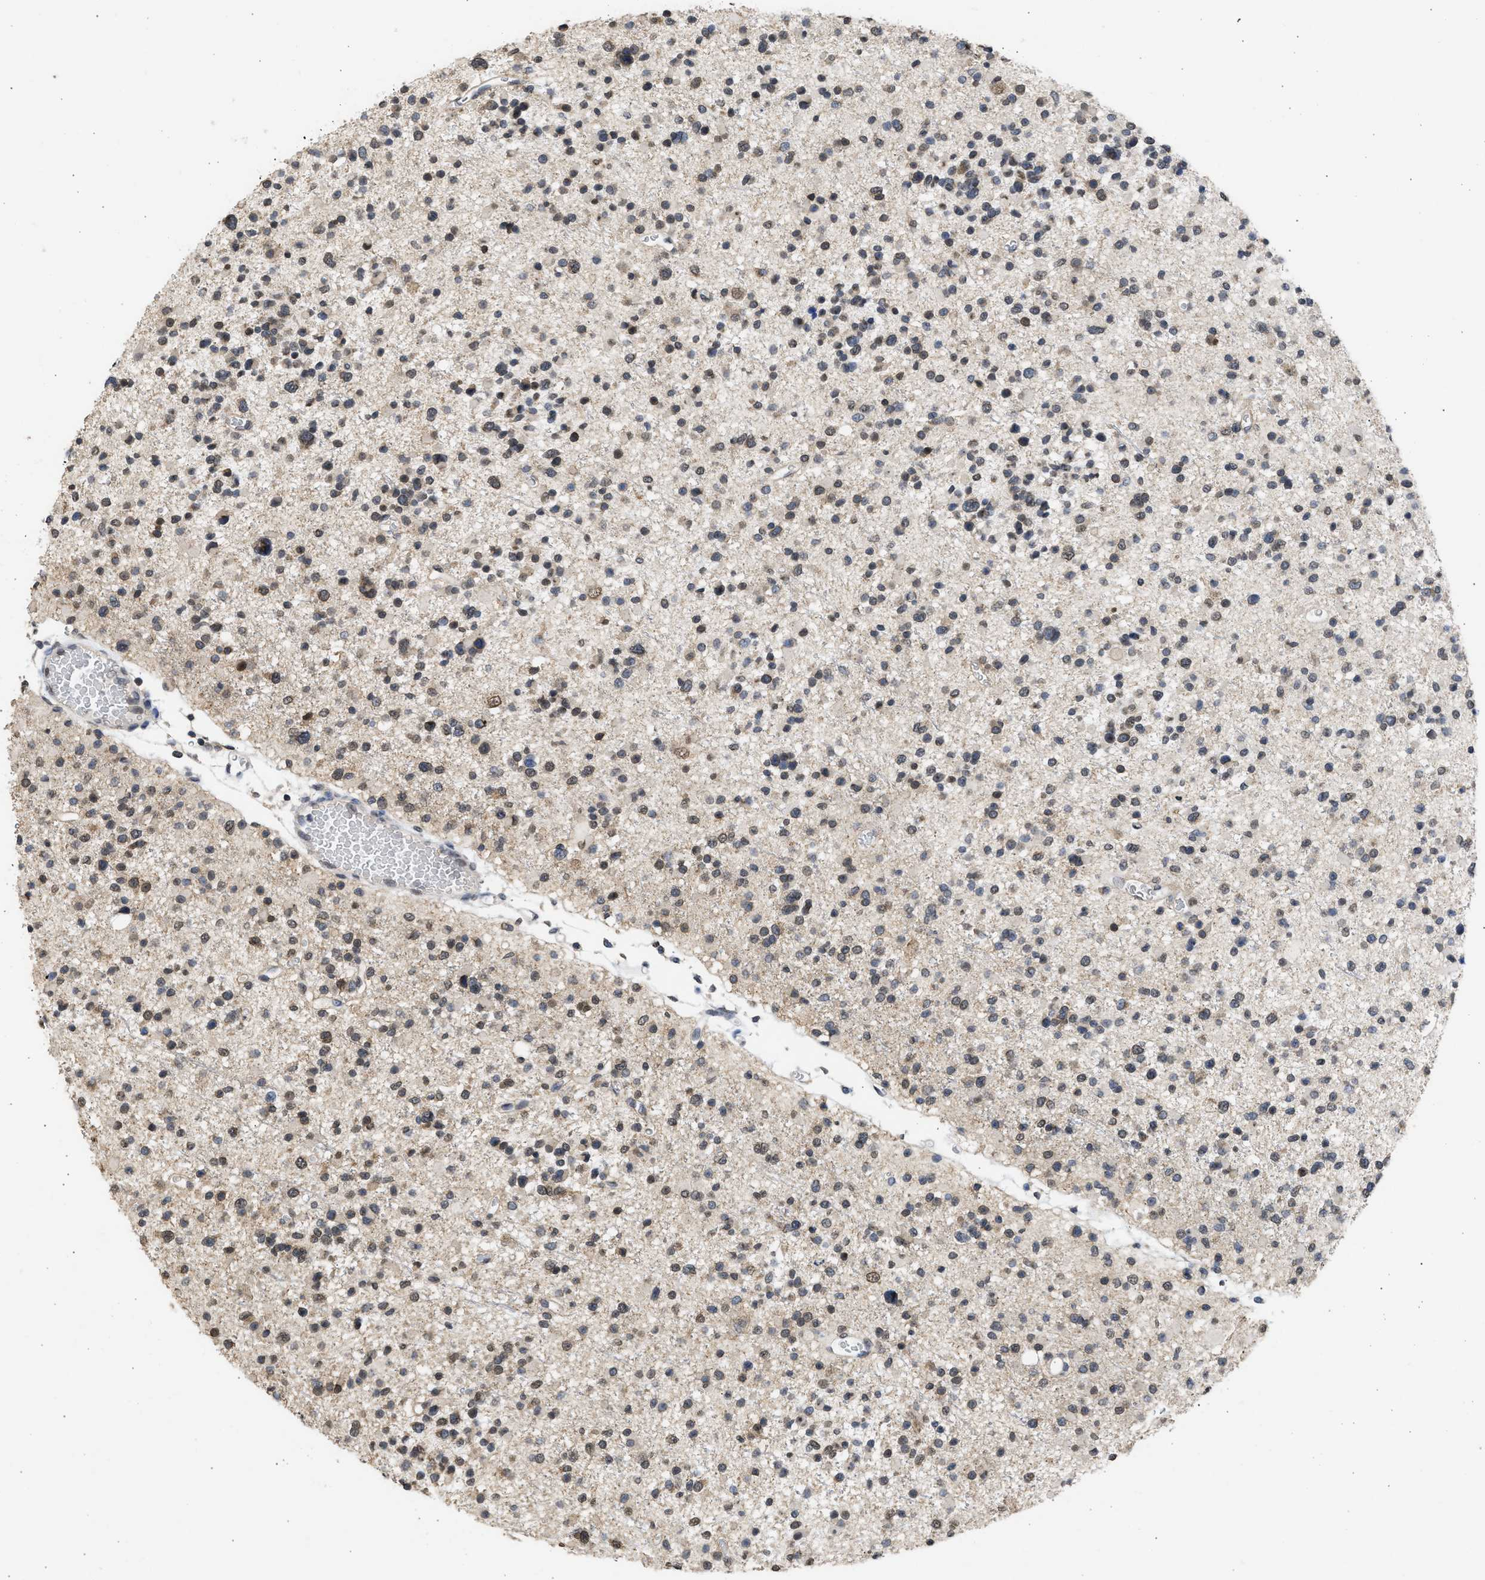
{"staining": {"intensity": "weak", "quantity": "<25%", "location": "cytoplasmic/membranous,nuclear"}, "tissue": "glioma", "cell_type": "Tumor cells", "image_type": "cancer", "snomed": [{"axis": "morphology", "description": "Glioma, malignant, Low grade"}, {"axis": "topography", "description": "Brain"}], "caption": "Malignant glioma (low-grade) stained for a protein using immunohistochemistry (IHC) reveals no expression tumor cells.", "gene": "NUP35", "patient": {"sex": "female", "age": 22}}